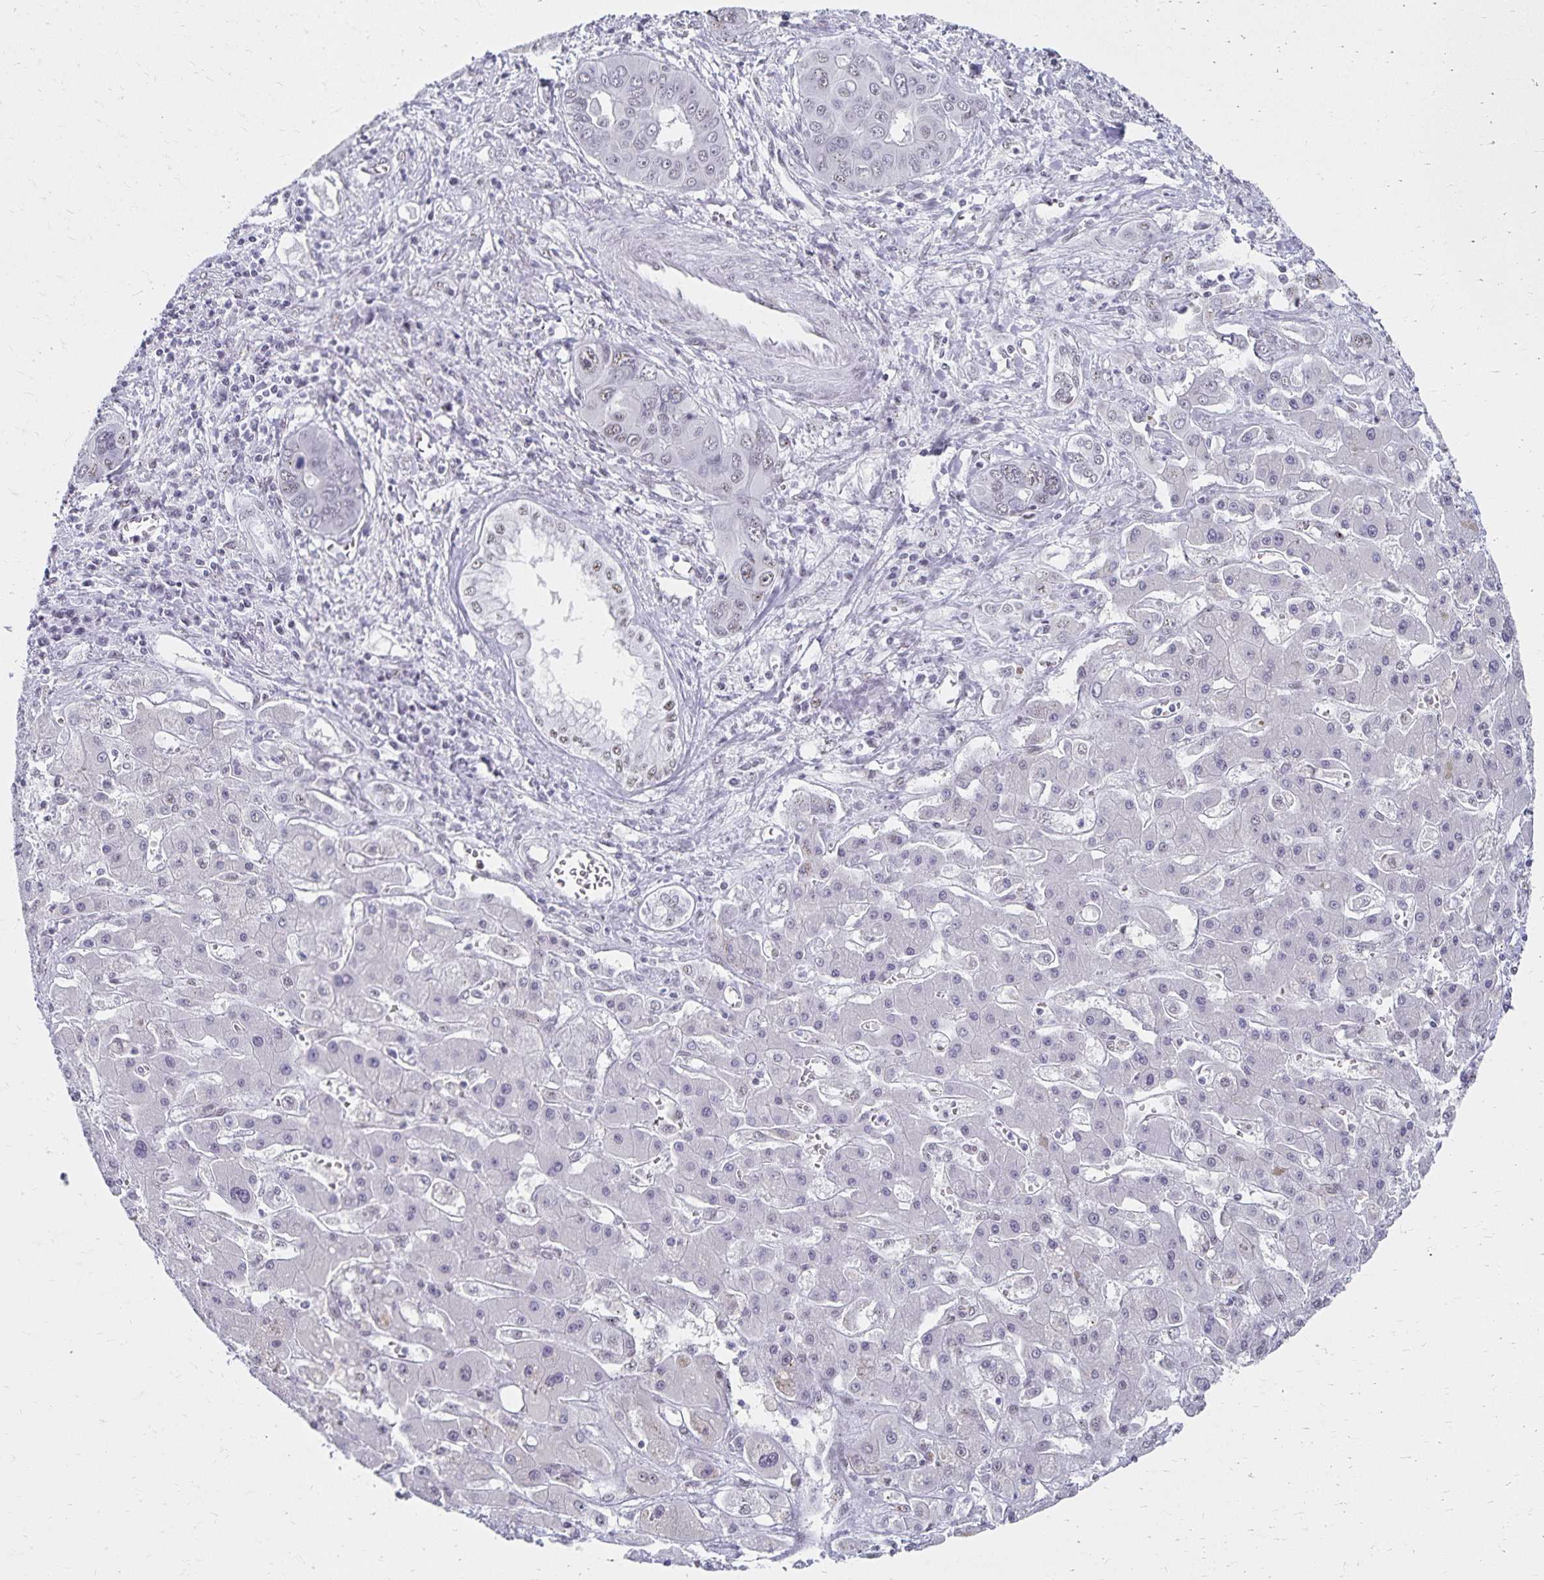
{"staining": {"intensity": "negative", "quantity": "none", "location": "none"}, "tissue": "liver cancer", "cell_type": "Tumor cells", "image_type": "cancer", "snomed": [{"axis": "morphology", "description": "Cholangiocarcinoma"}, {"axis": "topography", "description": "Liver"}], "caption": "This photomicrograph is of liver cancer stained with immunohistochemistry to label a protein in brown with the nuclei are counter-stained blue. There is no staining in tumor cells.", "gene": "C20orf85", "patient": {"sex": "male", "age": 67}}